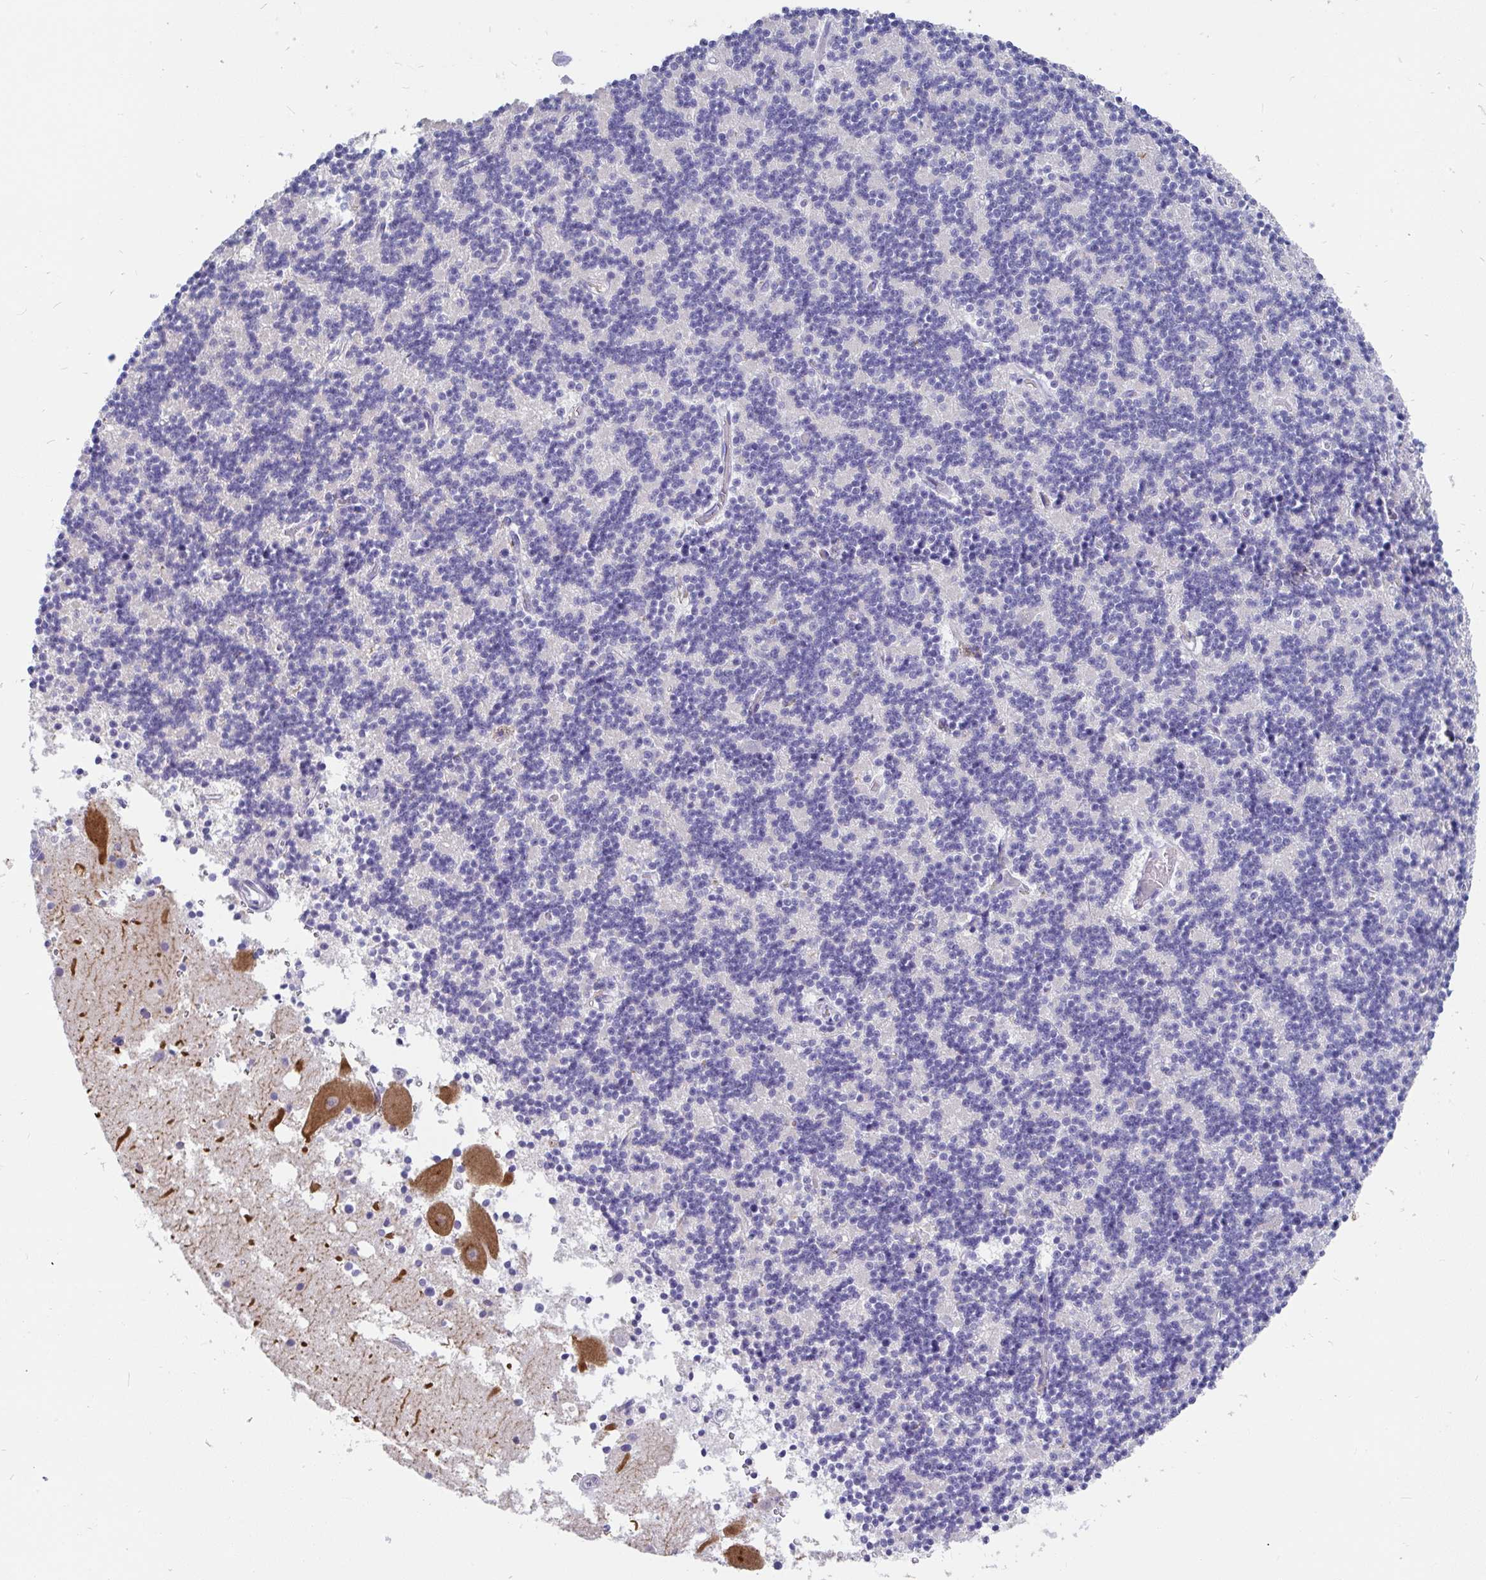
{"staining": {"intensity": "negative", "quantity": "none", "location": "none"}, "tissue": "cerebellum", "cell_type": "Cells in granular layer", "image_type": "normal", "snomed": [{"axis": "morphology", "description": "Normal tissue, NOS"}, {"axis": "topography", "description": "Cerebellum"}], "caption": "DAB (3,3'-diaminobenzidine) immunohistochemical staining of unremarkable human cerebellum demonstrates no significant staining in cells in granular layer.", "gene": "INTS5", "patient": {"sex": "male", "age": 54}}